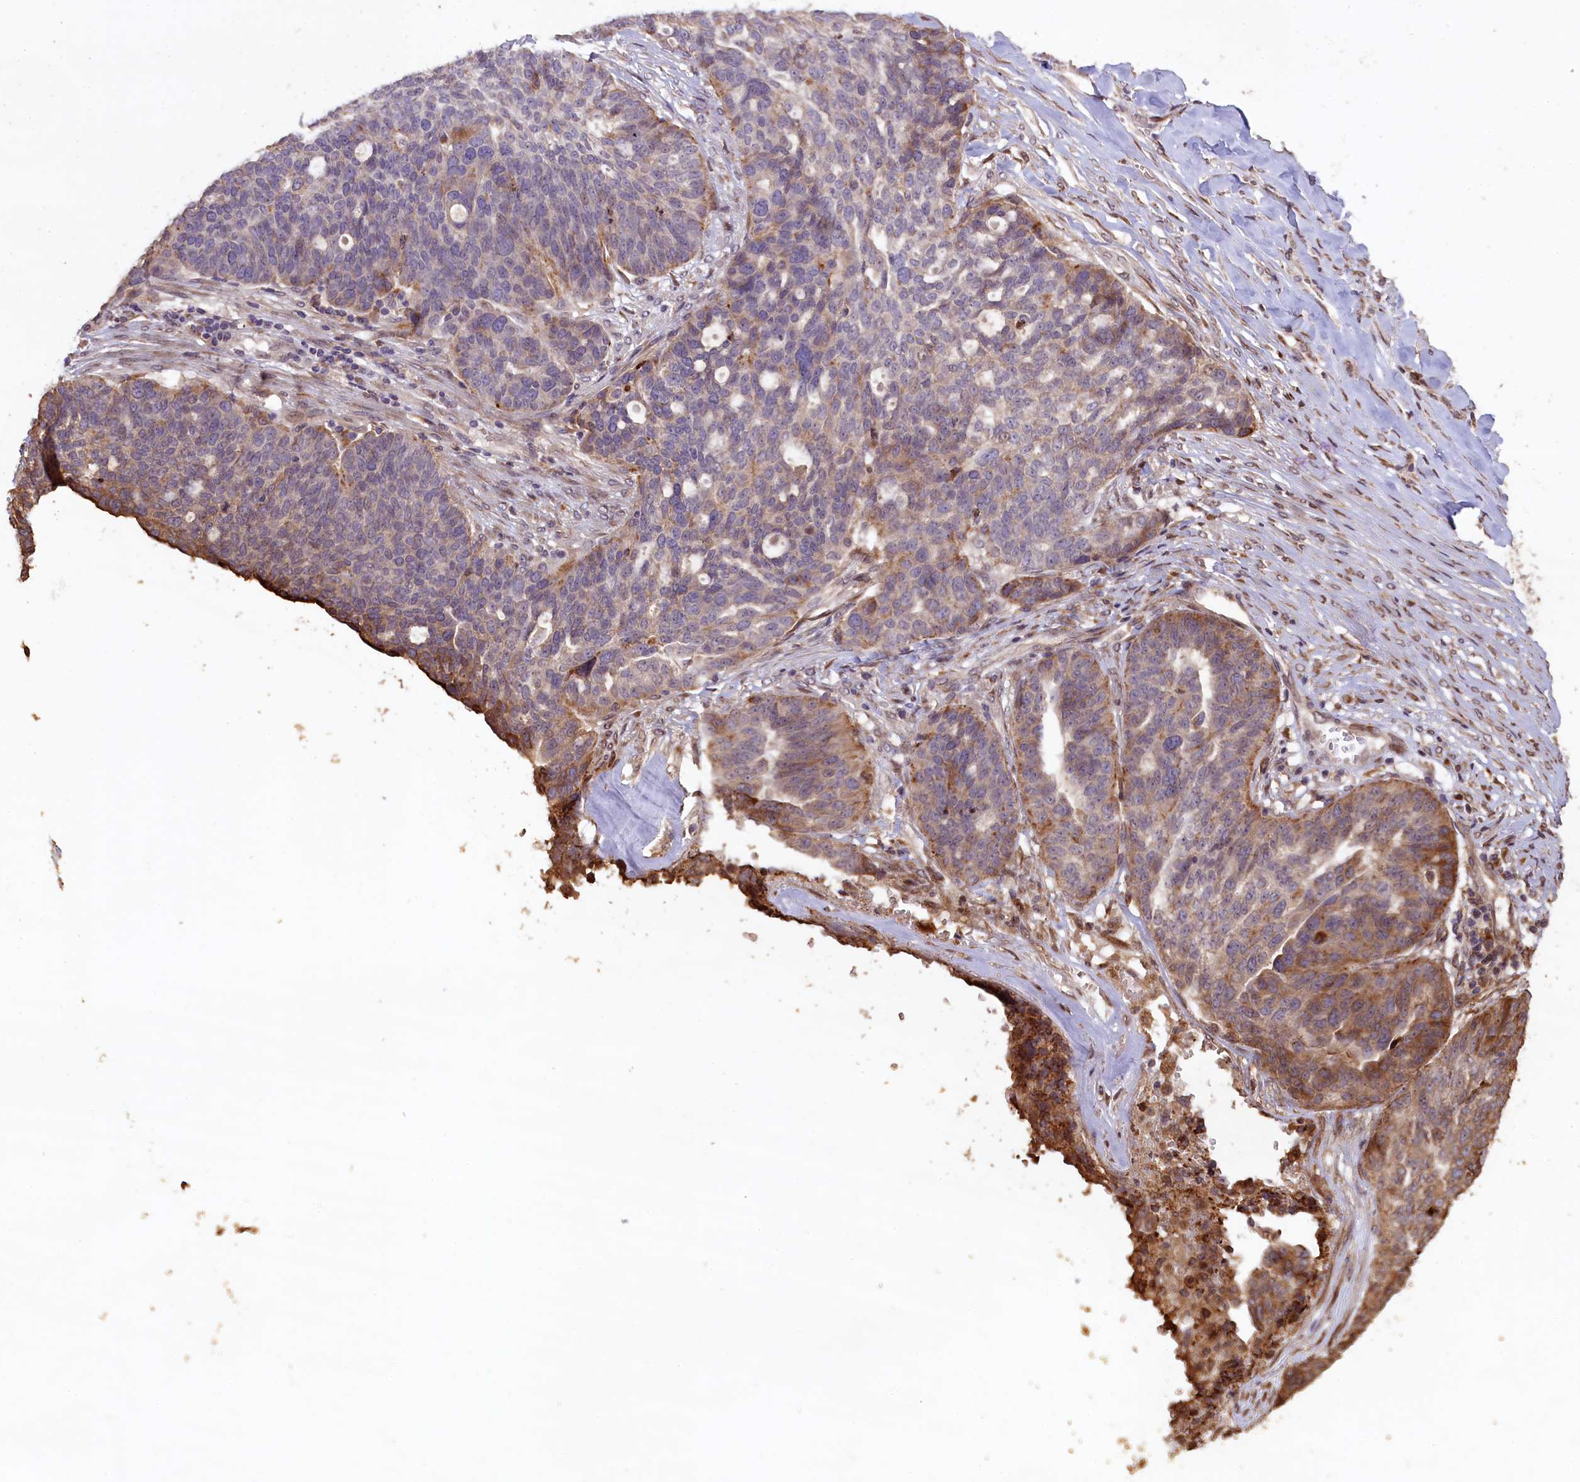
{"staining": {"intensity": "moderate", "quantity": "<25%", "location": "cytoplasmic/membranous"}, "tissue": "ovarian cancer", "cell_type": "Tumor cells", "image_type": "cancer", "snomed": [{"axis": "morphology", "description": "Cystadenocarcinoma, serous, NOS"}, {"axis": "topography", "description": "Ovary"}], "caption": "Protein expression analysis of human ovarian serous cystadenocarcinoma reveals moderate cytoplasmic/membranous staining in about <25% of tumor cells.", "gene": "SLC38A7", "patient": {"sex": "female", "age": 59}}